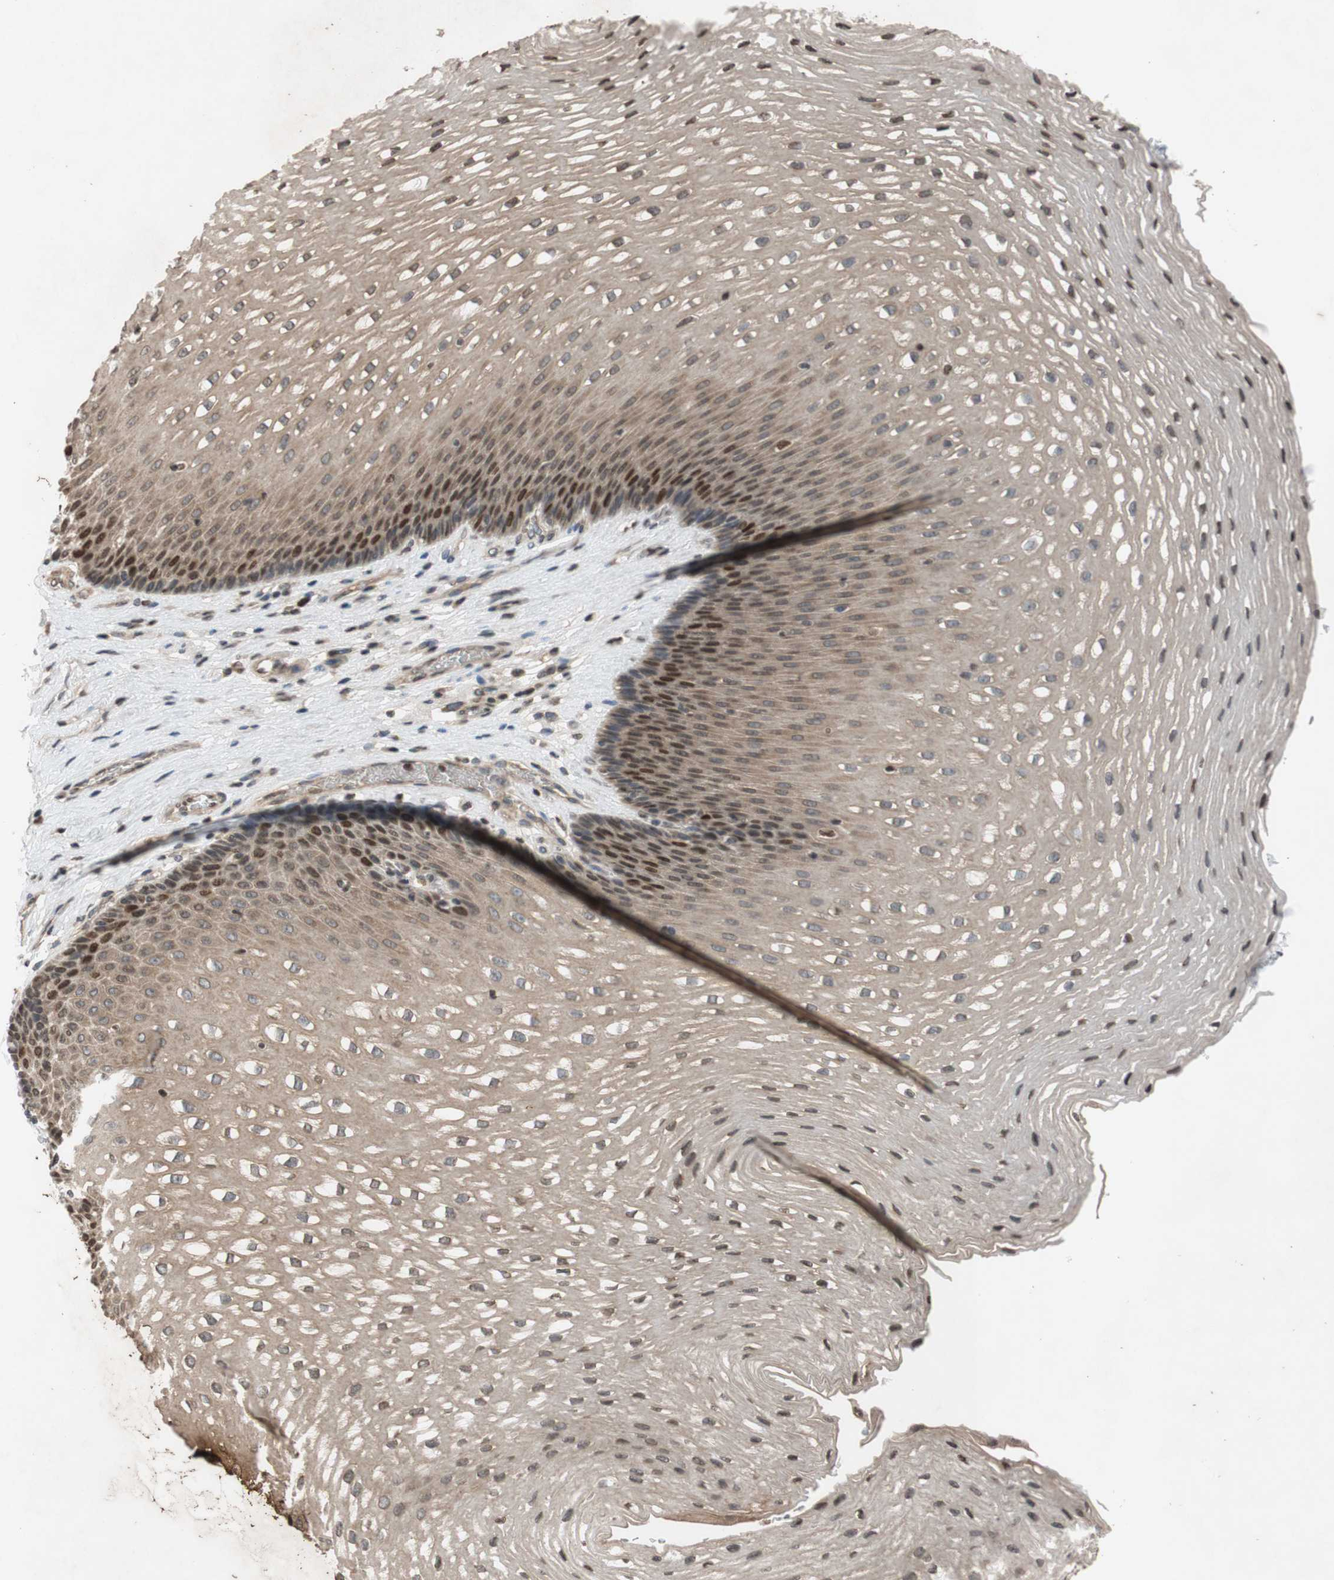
{"staining": {"intensity": "strong", "quantity": "25%-75%", "location": "cytoplasmic/membranous,nuclear"}, "tissue": "esophagus", "cell_type": "Squamous epithelial cells", "image_type": "normal", "snomed": [{"axis": "morphology", "description": "Normal tissue, NOS"}, {"axis": "topography", "description": "Esophagus"}], "caption": "Protein expression analysis of normal human esophagus reveals strong cytoplasmic/membranous,nuclear staining in approximately 25%-75% of squamous epithelial cells. (DAB (3,3'-diaminobenzidine) = brown stain, brightfield microscopy at high magnification).", "gene": "MCM6", "patient": {"sex": "male", "age": 48}}